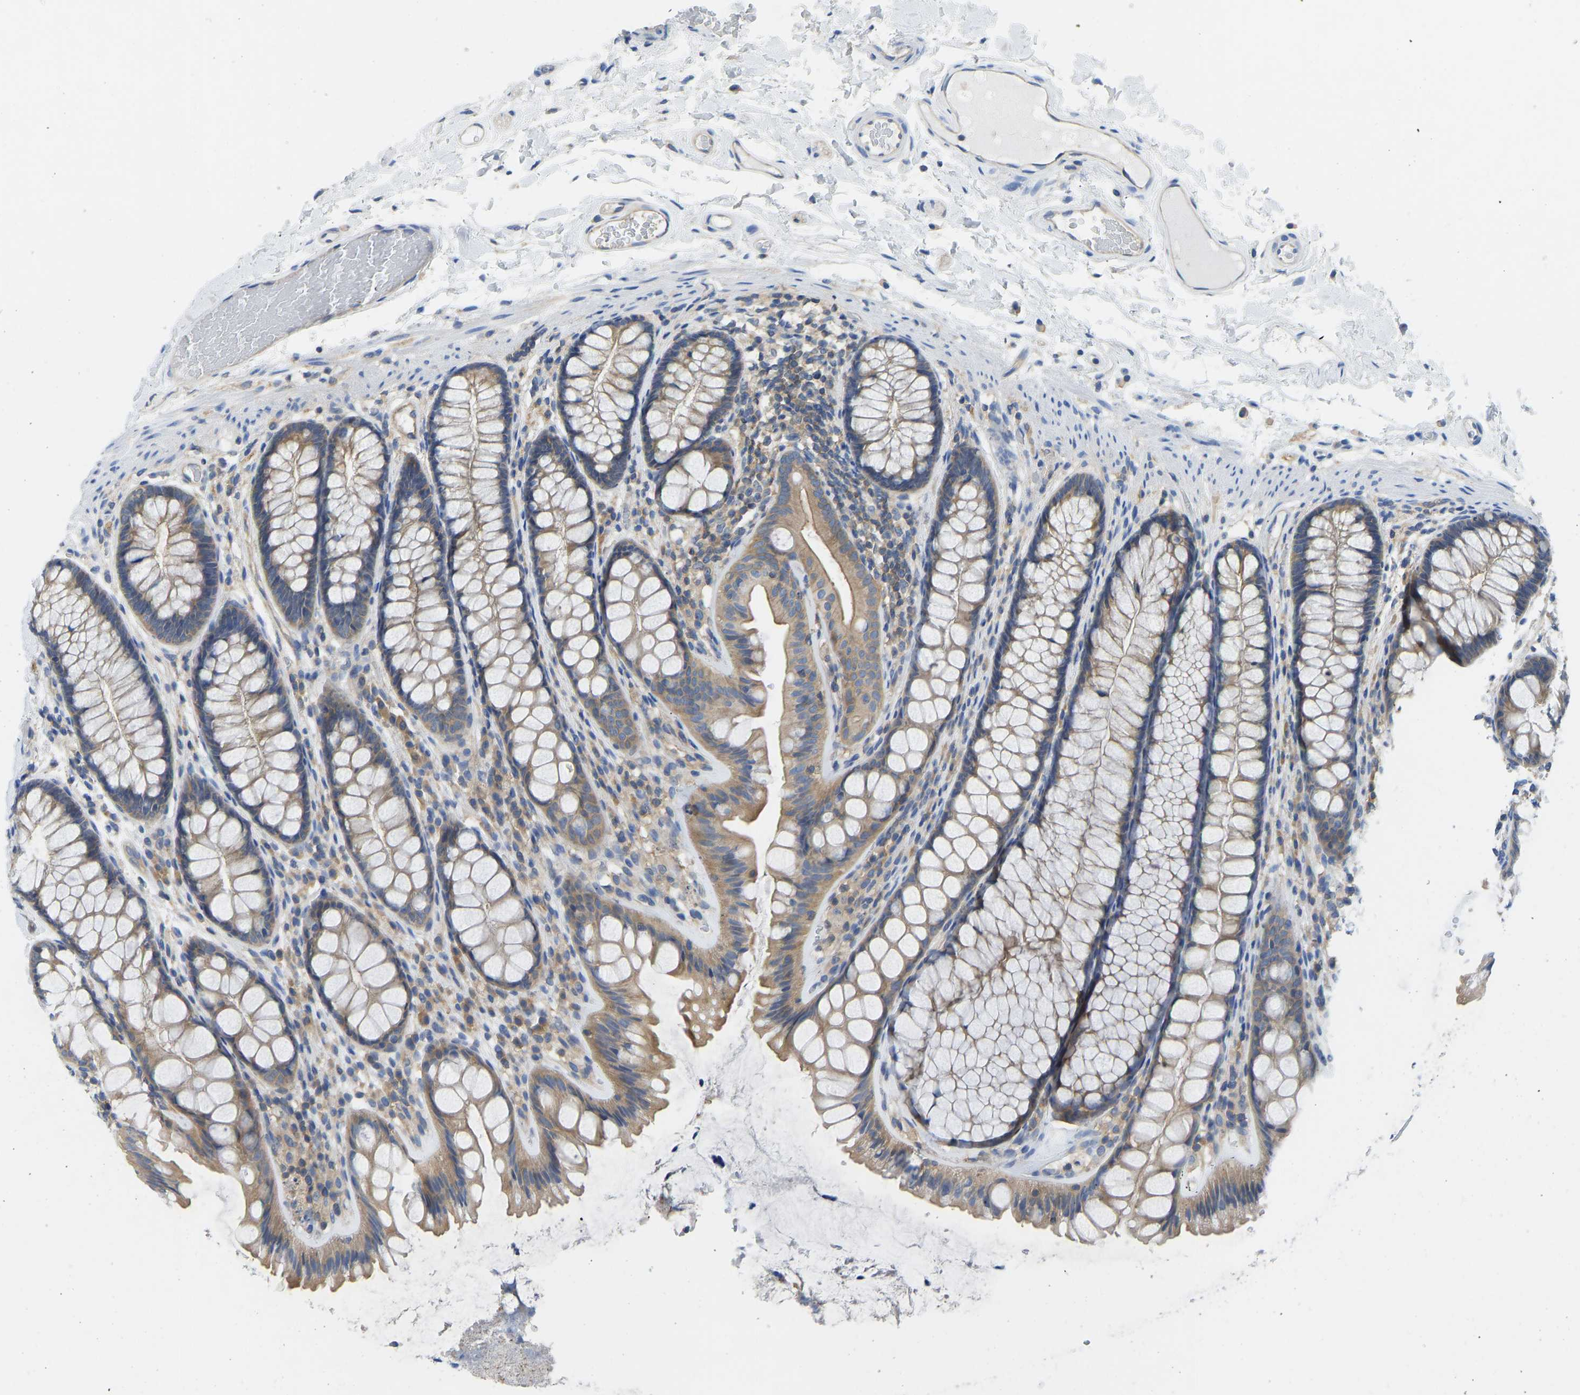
{"staining": {"intensity": "weak", "quantity": "<25%", "location": "cytoplasmic/membranous"}, "tissue": "colon", "cell_type": "Endothelial cells", "image_type": "normal", "snomed": [{"axis": "morphology", "description": "Normal tissue, NOS"}, {"axis": "topography", "description": "Colon"}], "caption": "DAB (3,3'-diaminobenzidine) immunohistochemical staining of normal human colon reveals no significant staining in endothelial cells.", "gene": "PPP3CA", "patient": {"sex": "female", "age": 56}}